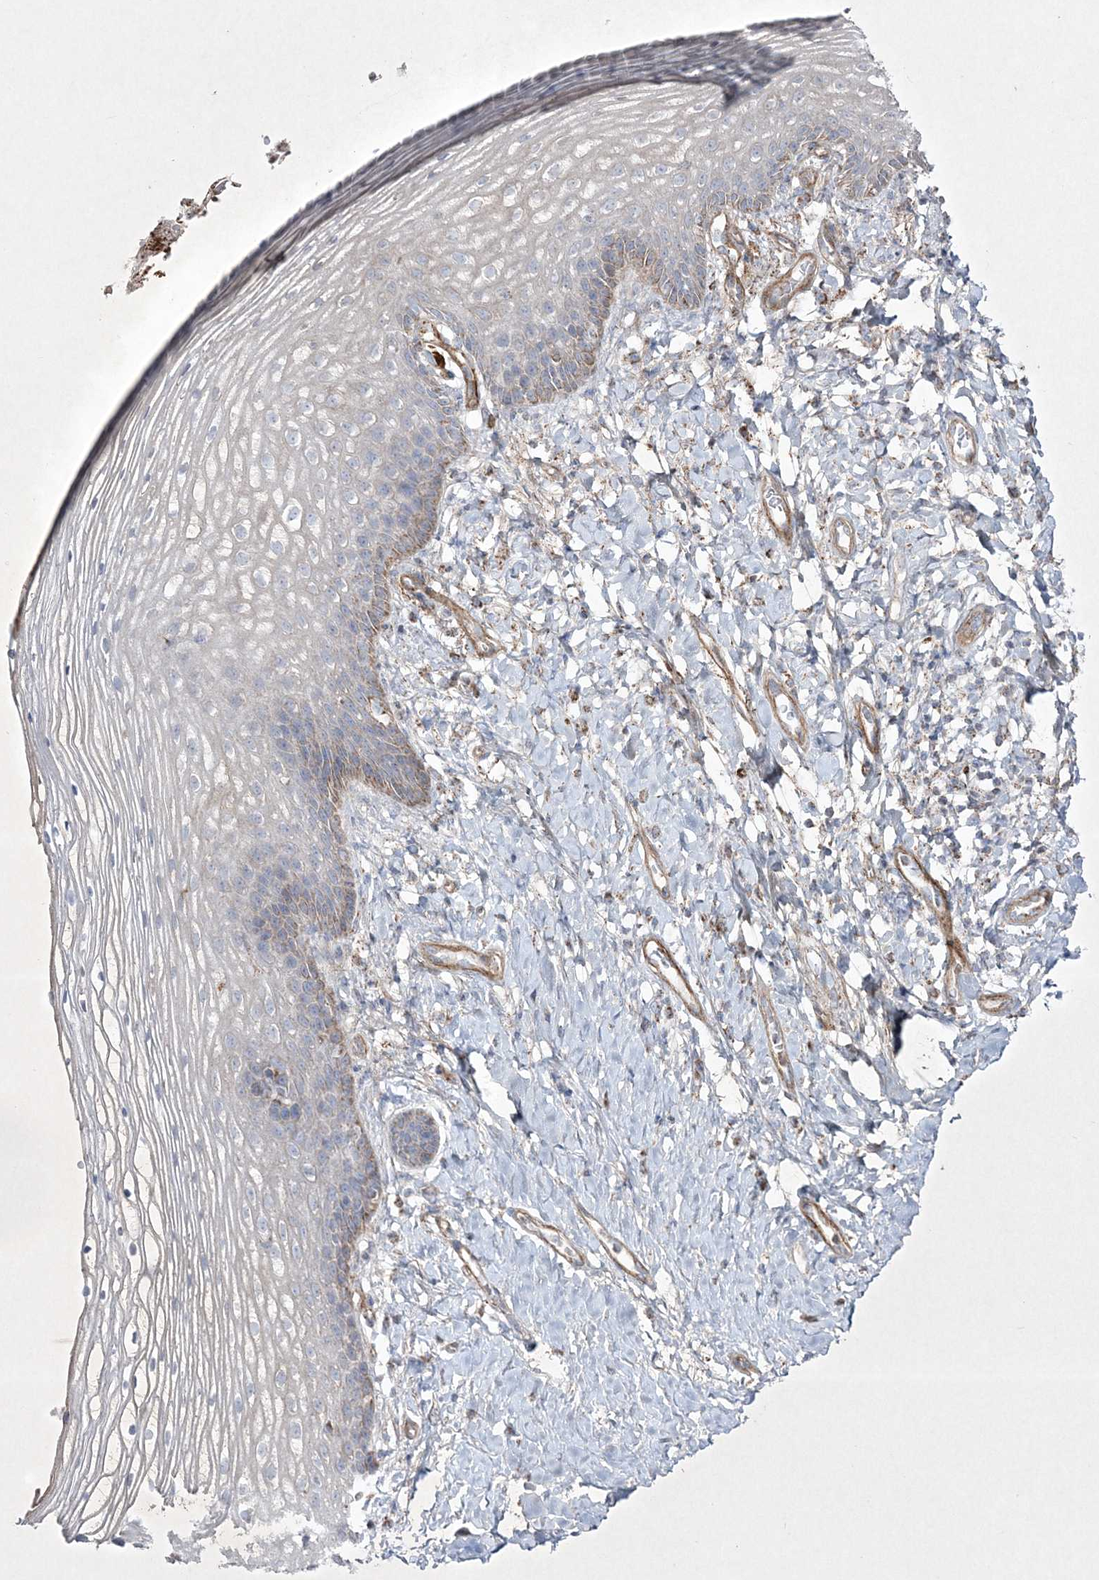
{"staining": {"intensity": "weak", "quantity": "<25%", "location": "cytoplasmic/membranous"}, "tissue": "vagina", "cell_type": "Squamous epithelial cells", "image_type": "normal", "snomed": [{"axis": "morphology", "description": "Normal tissue, NOS"}, {"axis": "topography", "description": "Vagina"}], "caption": "Benign vagina was stained to show a protein in brown. There is no significant staining in squamous epithelial cells. (DAB (3,3'-diaminobenzidine) IHC, high magnification).", "gene": "RICTOR", "patient": {"sex": "female", "age": 60}}